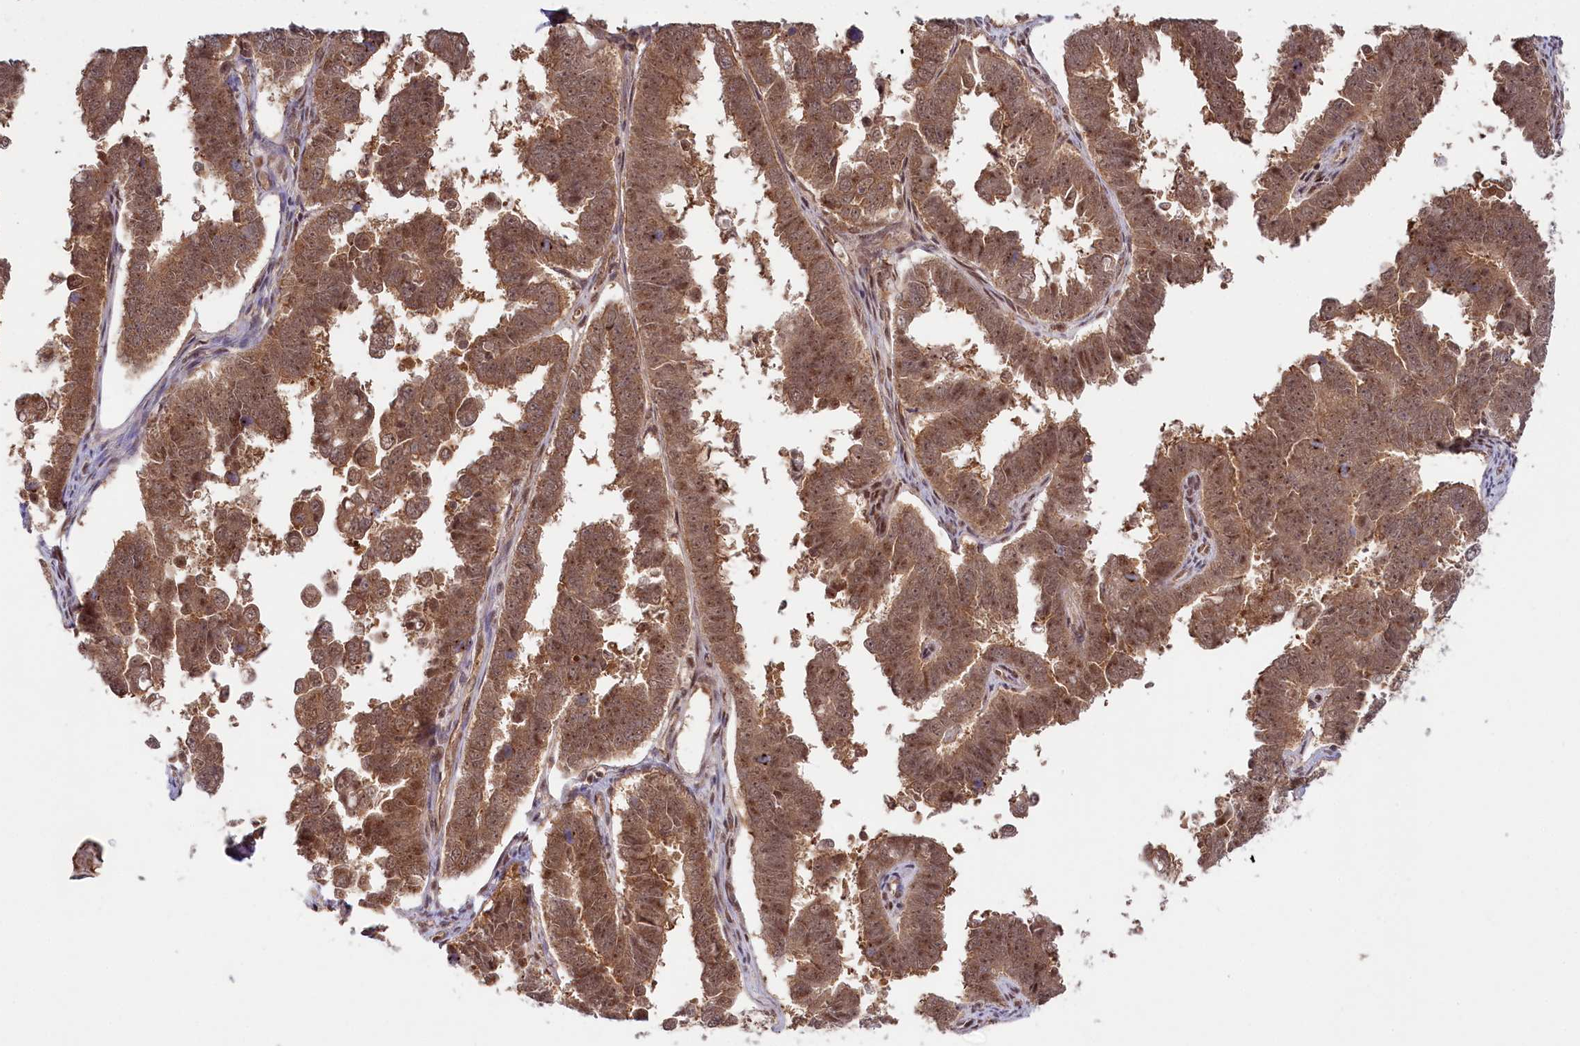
{"staining": {"intensity": "moderate", "quantity": ">75%", "location": "cytoplasmic/membranous,nuclear"}, "tissue": "endometrial cancer", "cell_type": "Tumor cells", "image_type": "cancer", "snomed": [{"axis": "morphology", "description": "Adenocarcinoma, NOS"}, {"axis": "topography", "description": "Endometrium"}], "caption": "A histopathology image of human endometrial adenocarcinoma stained for a protein shows moderate cytoplasmic/membranous and nuclear brown staining in tumor cells. Immunohistochemistry (ihc) stains the protein of interest in brown and the nuclei are stained blue.", "gene": "CCDC65", "patient": {"sex": "female", "age": 75}}